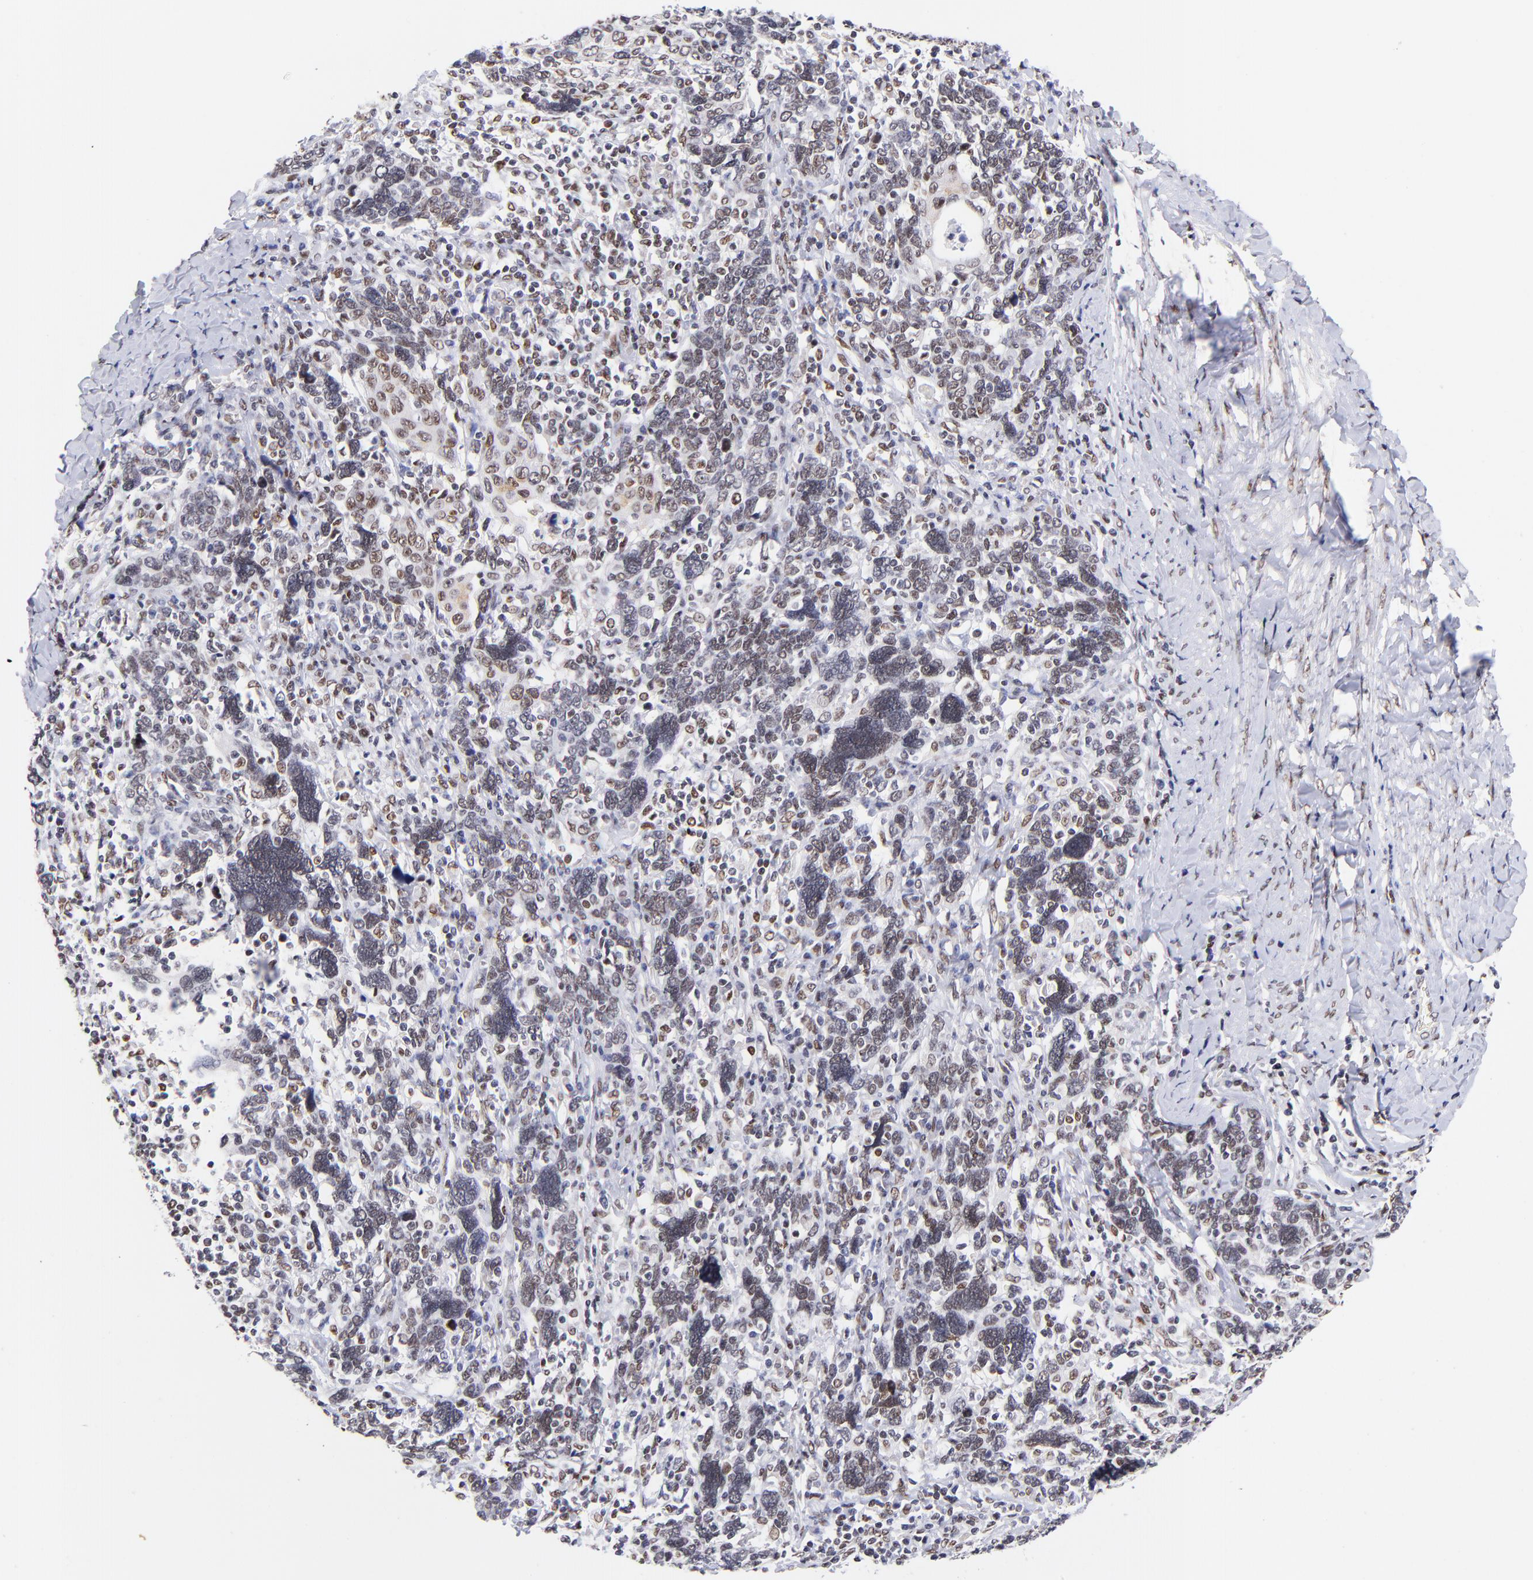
{"staining": {"intensity": "weak", "quantity": ">75%", "location": "nuclear"}, "tissue": "cervical cancer", "cell_type": "Tumor cells", "image_type": "cancer", "snomed": [{"axis": "morphology", "description": "Squamous cell carcinoma, NOS"}, {"axis": "topography", "description": "Cervix"}], "caption": "Protein staining shows weak nuclear staining in approximately >75% of tumor cells in cervical squamous cell carcinoma.", "gene": "MIDEAS", "patient": {"sex": "female", "age": 41}}